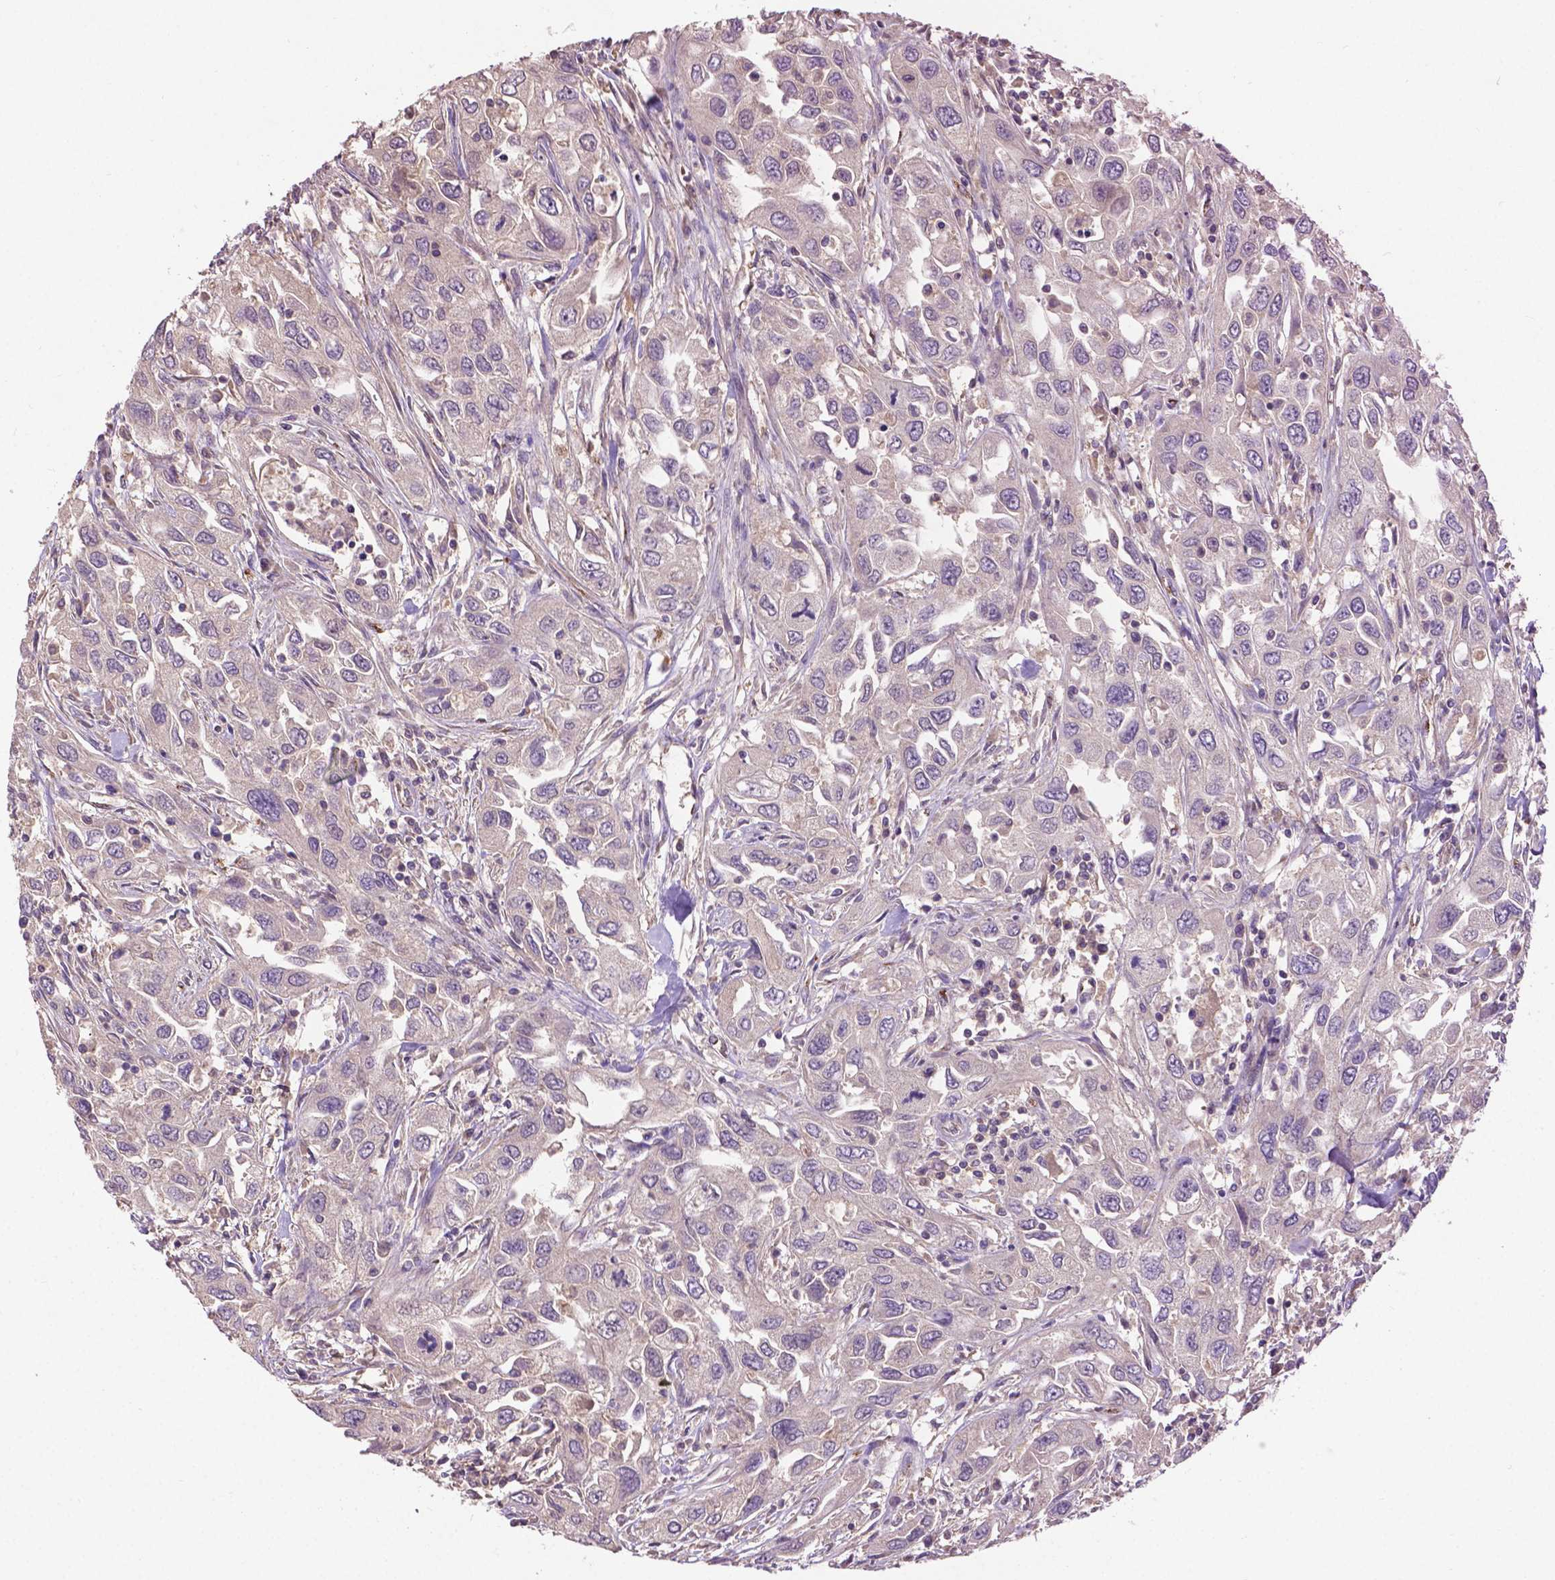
{"staining": {"intensity": "negative", "quantity": "none", "location": "none"}, "tissue": "urothelial cancer", "cell_type": "Tumor cells", "image_type": "cancer", "snomed": [{"axis": "morphology", "description": "Urothelial carcinoma, High grade"}, {"axis": "topography", "description": "Urinary bladder"}], "caption": "There is no significant expression in tumor cells of urothelial carcinoma (high-grade).", "gene": "ZNF337", "patient": {"sex": "male", "age": 76}}